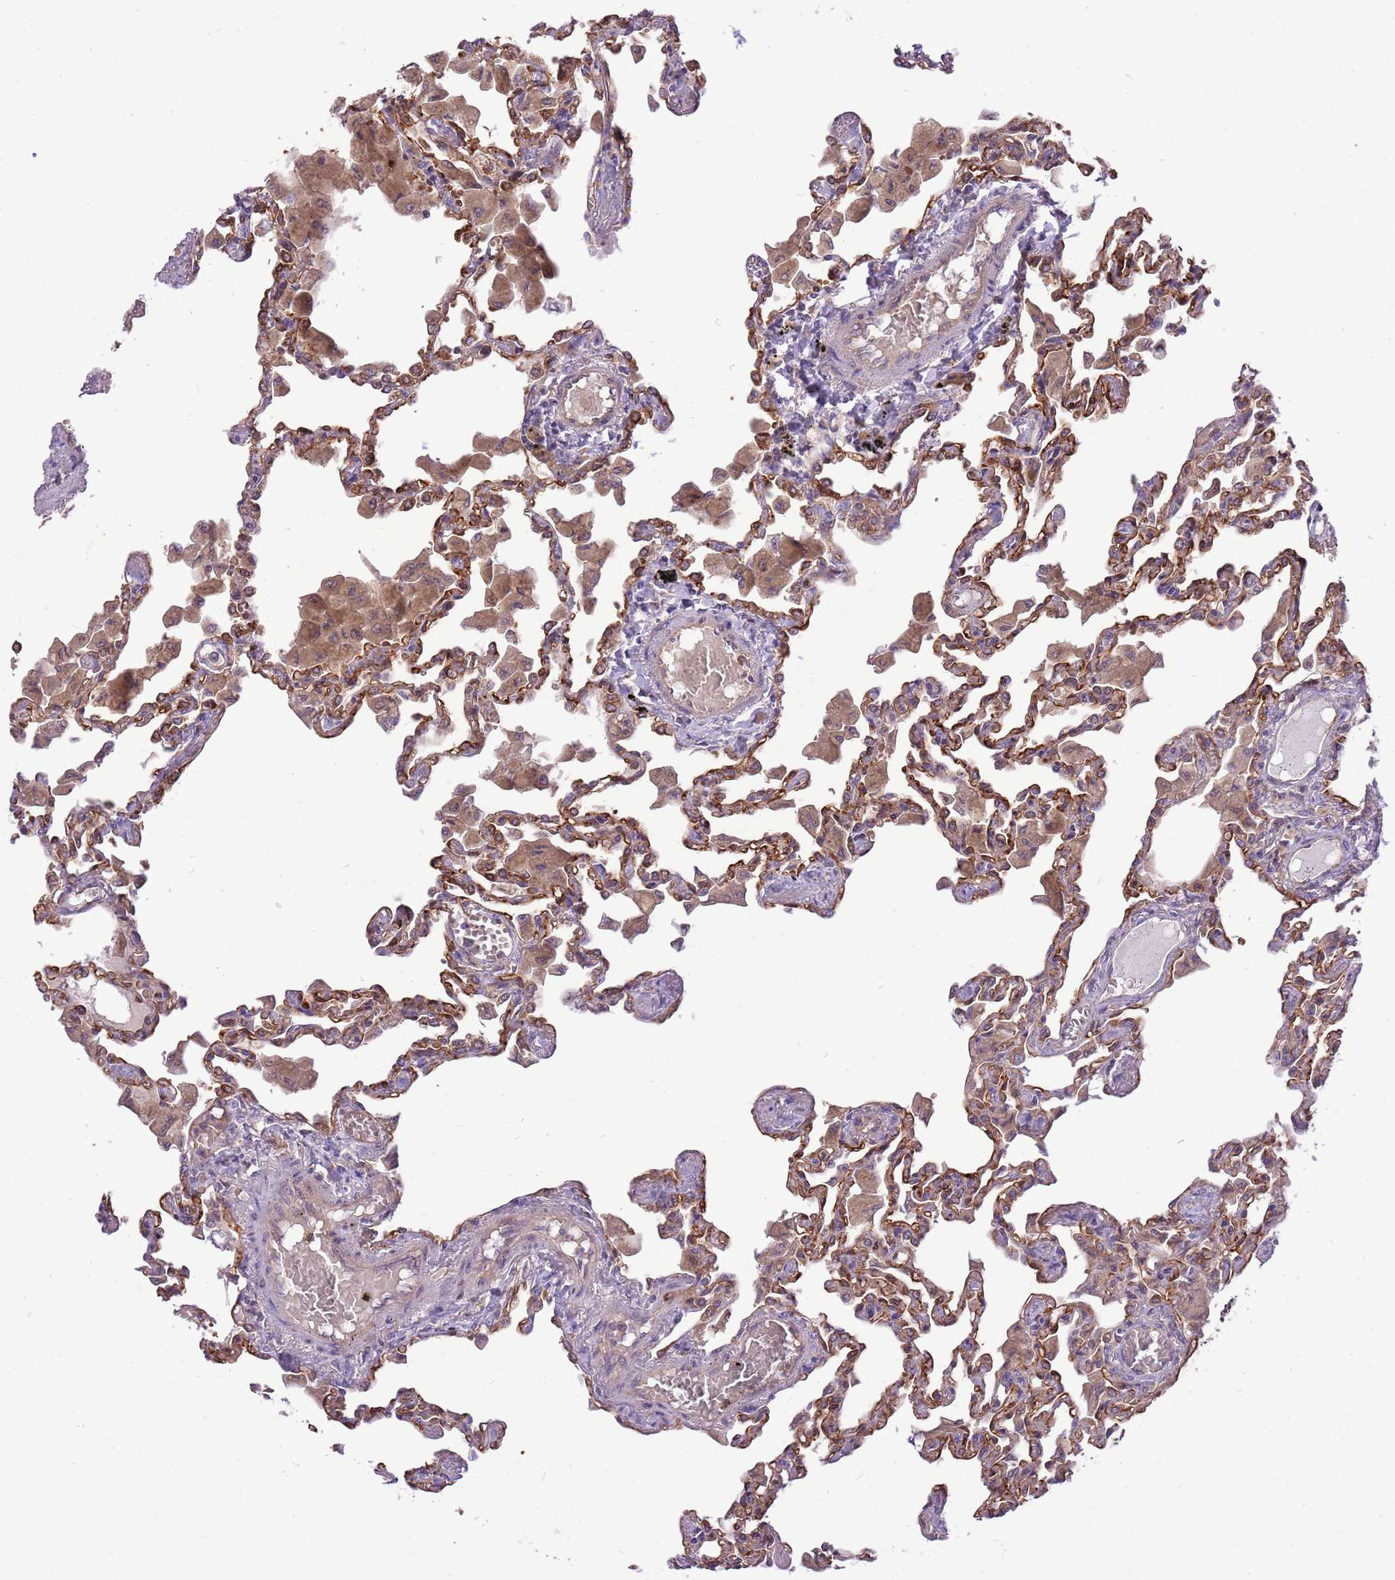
{"staining": {"intensity": "moderate", "quantity": "25%-75%", "location": "cytoplasmic/membranous"}, "tissue": "lung", "cell_type": "Alveolar cells", "image_type": "normal", "snomed": [{"axis": "morphology", "description": "Normal tissue, NOS"}, {"axis": "topography", "description": "Bronchus"}, {"axis": "topography", "description": "Lung"}], "caption": "Alveolar cells exhibit medium levels of moderate cytoplasmic/membranous expression in approximately 25%-75% of cells in normal lung.", "gene": "WDR90", "patient": {"sex": "female", "age": 49}}